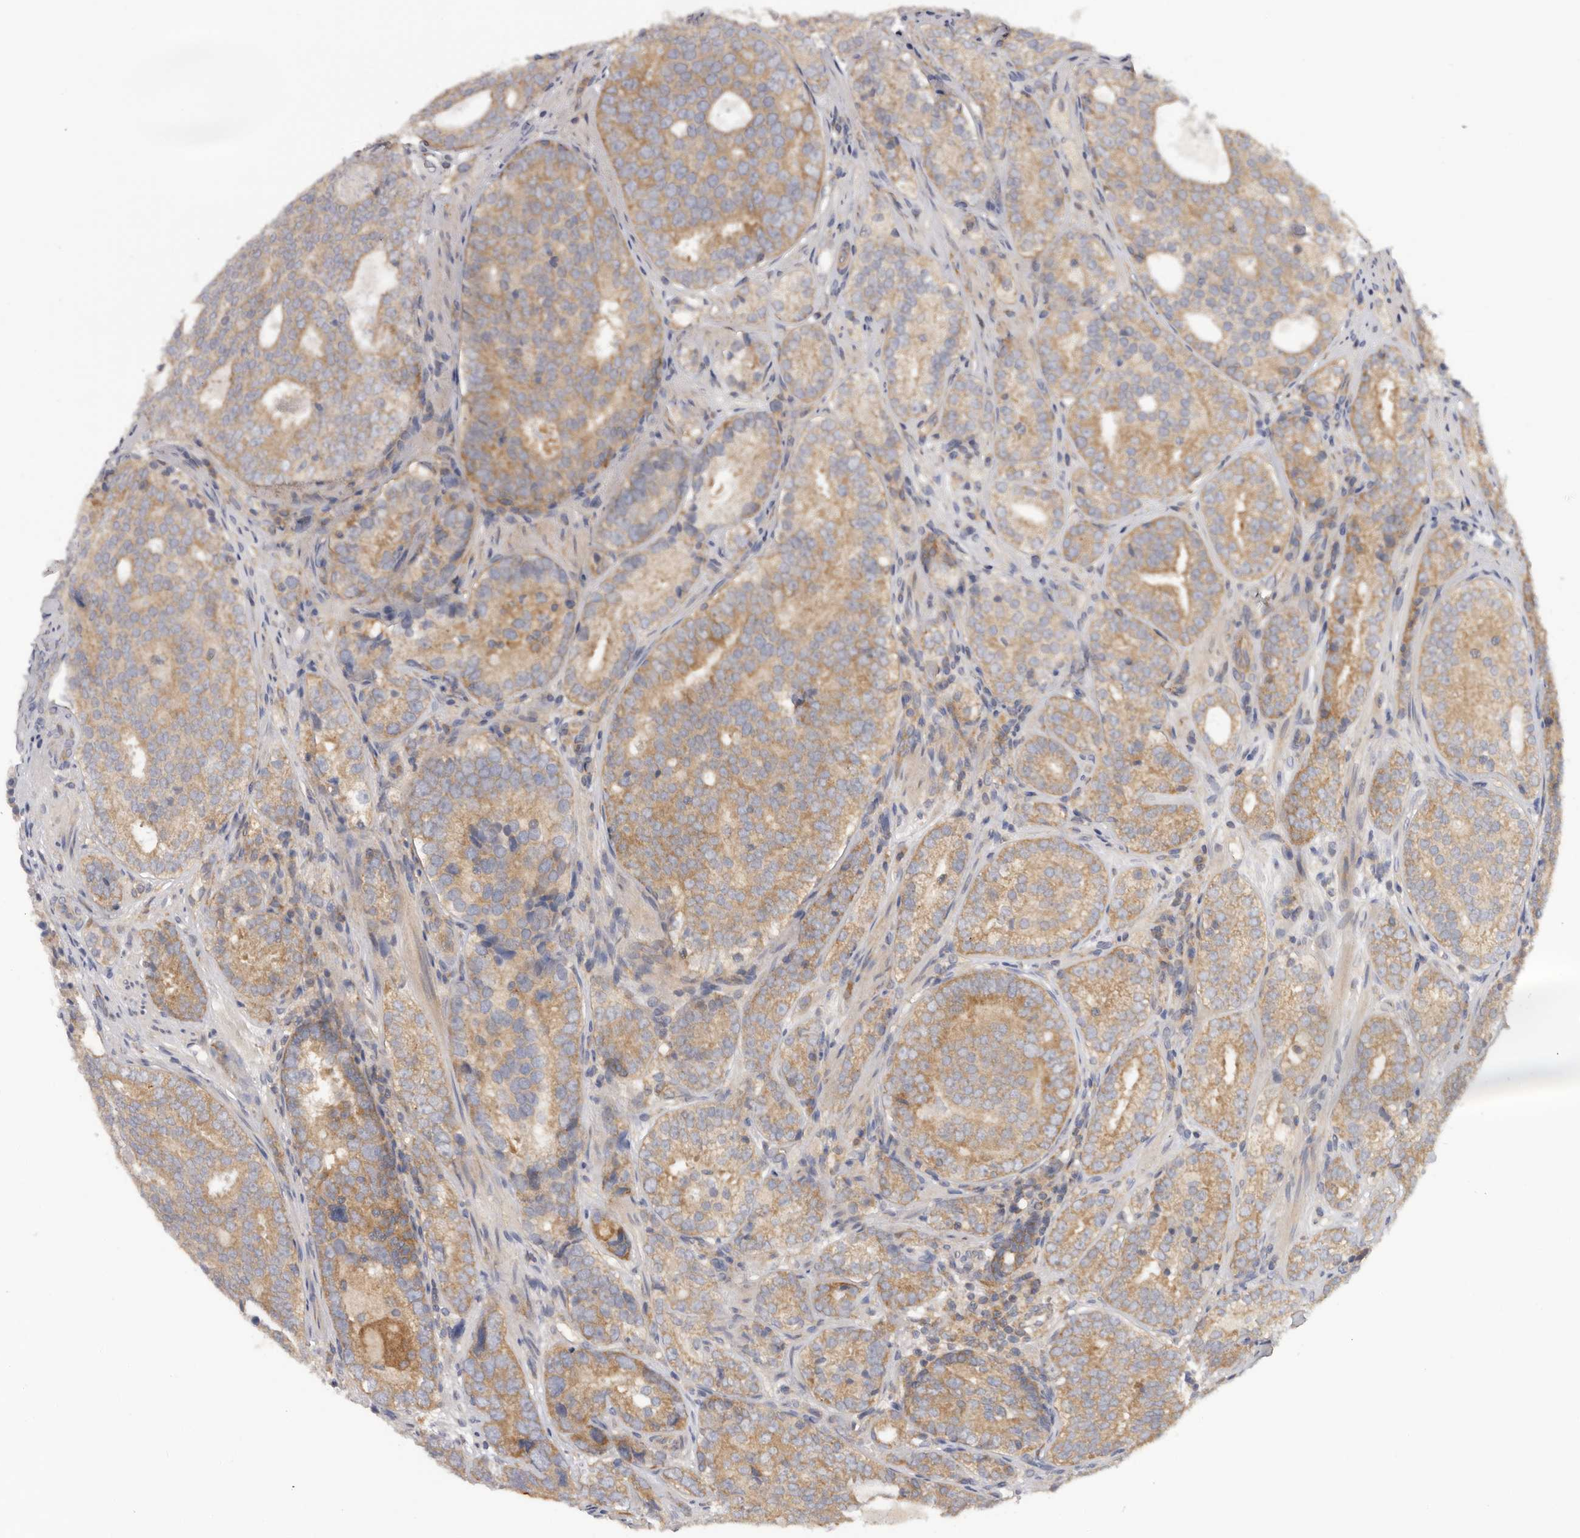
{"staining": {"intensity": "moderate", "quantity": ">75%", "location": "cytoplasmic/membranous"}, "tissue": "prostate cancer", "cell_type": "Tumor cells", "image_type": "cancer", "snomed": [{"axis": "morphology", "description": "Adenocarcinoma, High grade"}, {"axis": "topography", "description": "Prostate"}], "caption": "High-grade adenocarcinoma (prostate) was stained to show a protein in brown. There is medium levels of moderate cytoplasmic/membranous expression in approximately >75% of tumor cells.", "gene": "PPP1R42", "patient": {"sex": "male", "age": 56}}